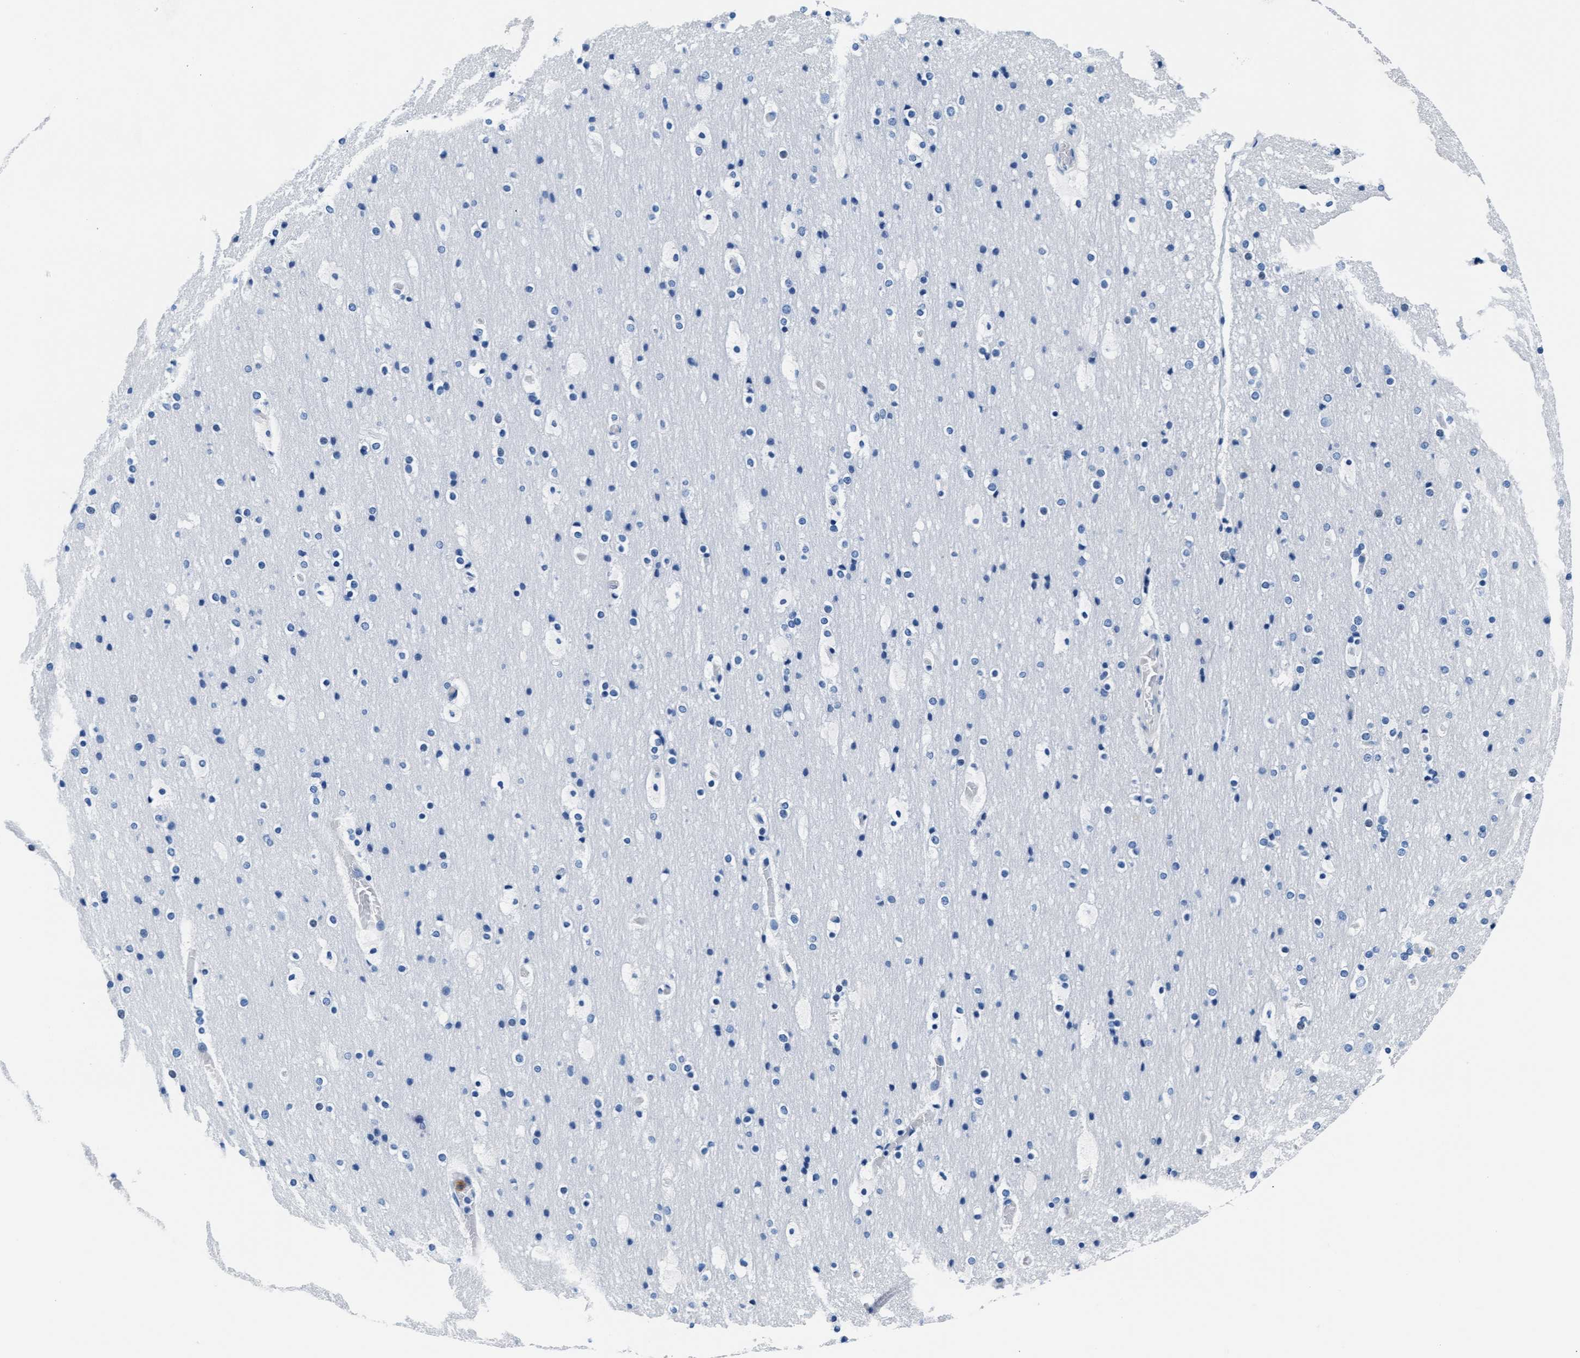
{"staining": {"intensity": "negative", "quantity": "none", "location": "none"}, "tissue": "cerebral cortex", "cell_type": "Endothelial cells", "image_type": "normal", "snomed": [{"axis": "morphology", "description": "Normal tissue, NOS"}, {"axis": "topography", "description": "Cerebral cortex"}], "caption": "The immunohistochemistry histopathology image has no significant expression in endothelial cells of cerebral cortex.", "gene": "MMP8", "patient": {"sex": "male", "age": 57}}